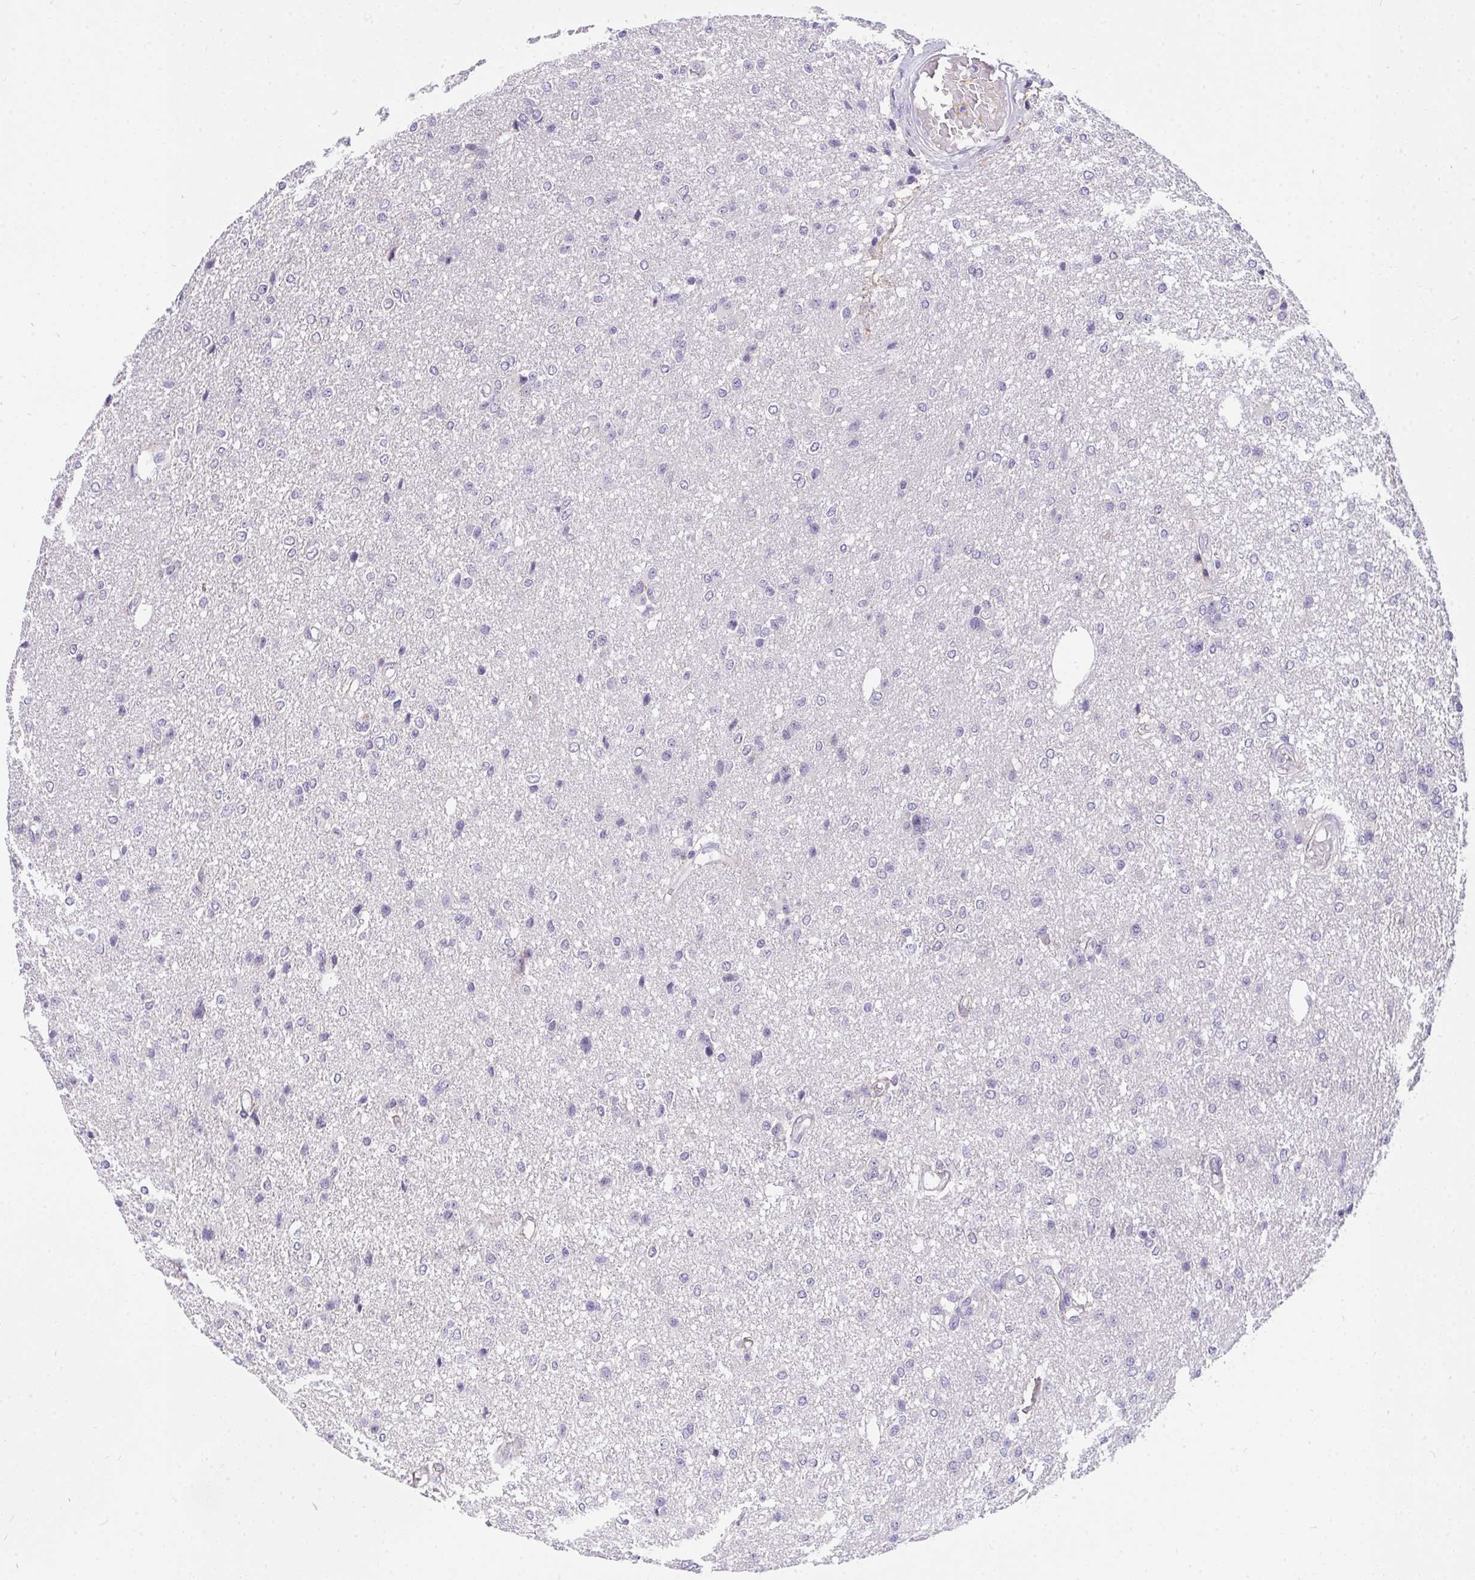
{"staining": {"intensity": "negative", "quantity": "none", "location": "none"}, "tissue": "glioma", "cell_type": "Tumor cells", "image_type": "cancer", "snomed": [{"axis": "morphology", "description": "Glioma, malignant, Low grade"}, {"axis": "topography", "description": "Brain"}], "caption": "A high-resolution photomicrograph shows IHC staining of malignant low-grade glioma, which demonstrates no significant staining in tumor cells.", "gene": "VGLL3", "patient": {"sex": "male", "age": 26}}